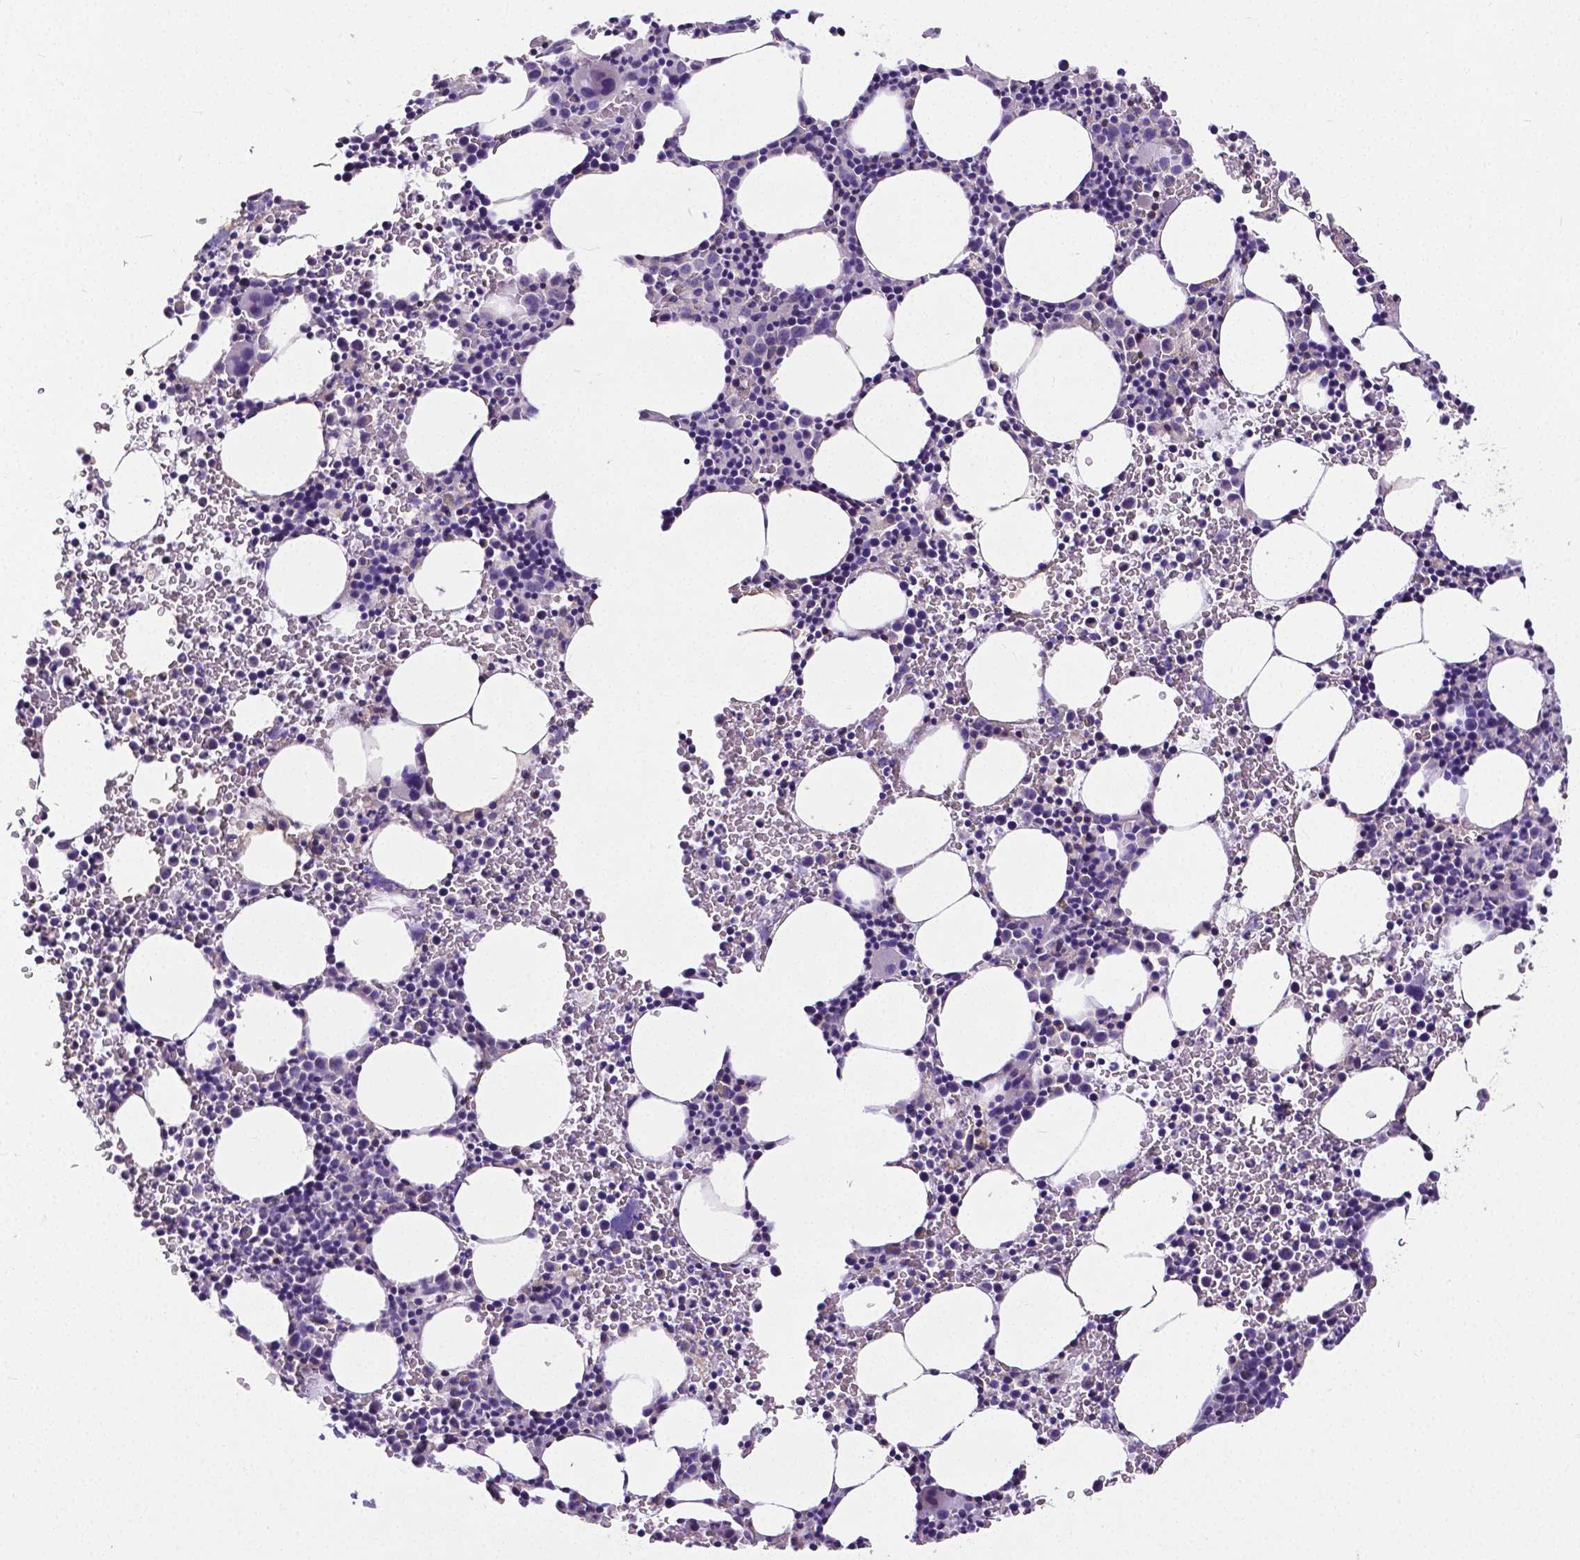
{"staining": {"intensity": "negative", "quantity": "none", "location": "none"}, "tissue": "bone marrow", "cell_type": "Hematopoietic cells", "image_type": "normal", "snomed": [{"axis": "morphology", "description": "Normal tissue, NOS"}, {"axis": "topography", "description": "Bone marrow"}], "caption": "An image of human bone marrow is negative for staining in hematopoietic cells. (Stains: DAB immunohistochemistry with hematoxylin counter stain, Microscopy: brightfield microscopy at high magnification).", "gene": "CD4", "patient": {"sex": "male", "age": 58}}